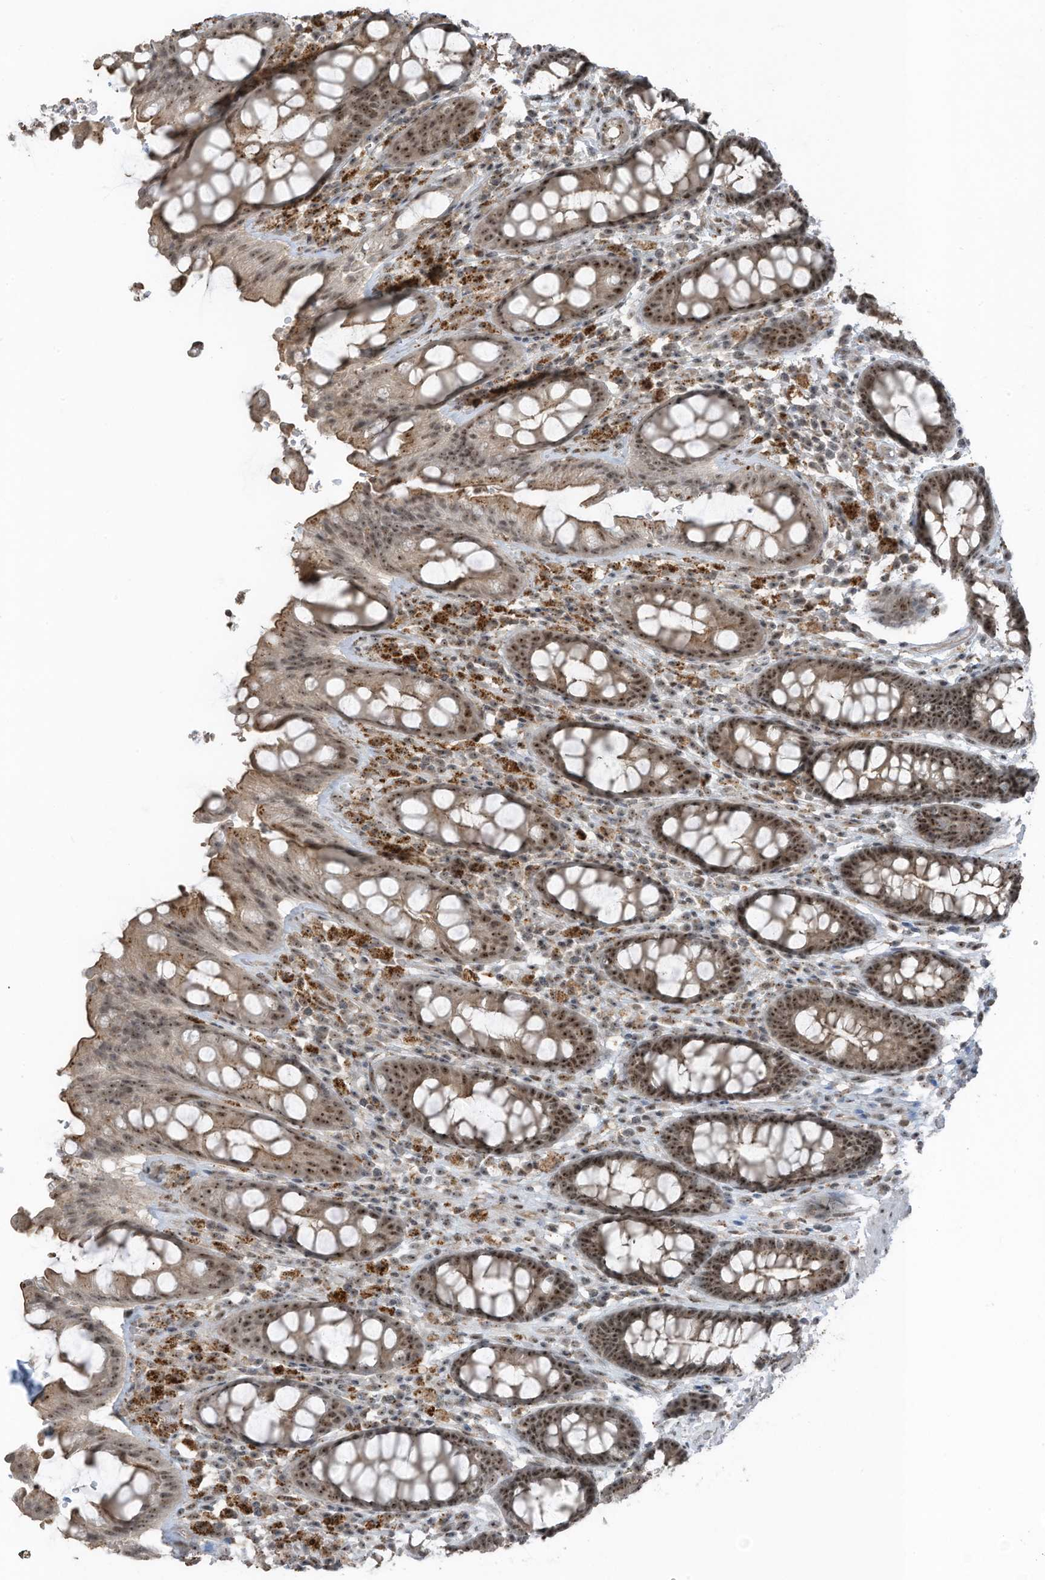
{"staining": {"intensity": "moderate", "quantity": ">75%", "location": "cytoplasmic/membranous,nuclear"}, "tissue": "rectum", "cell_type": "Glandular cells", "image_type": "normal", "snomed": [{"axis": "morphology", "description": "Normal tissue, NOS"}, {"axis": "topography", "description": "Rectum"}], "caption": "Unremarkable rectum was stained to show a protein in brown. There is medium levels of moderate cytoplasmic/membranous,nuclear positivity in approximately >75% of glandular cells. (DAB (3,3'-diaminobenzidine) IHC with brightfield microscopy, high magnification).", "gene": "UTP3", "patient": {"sex": "male", "age": 64}}